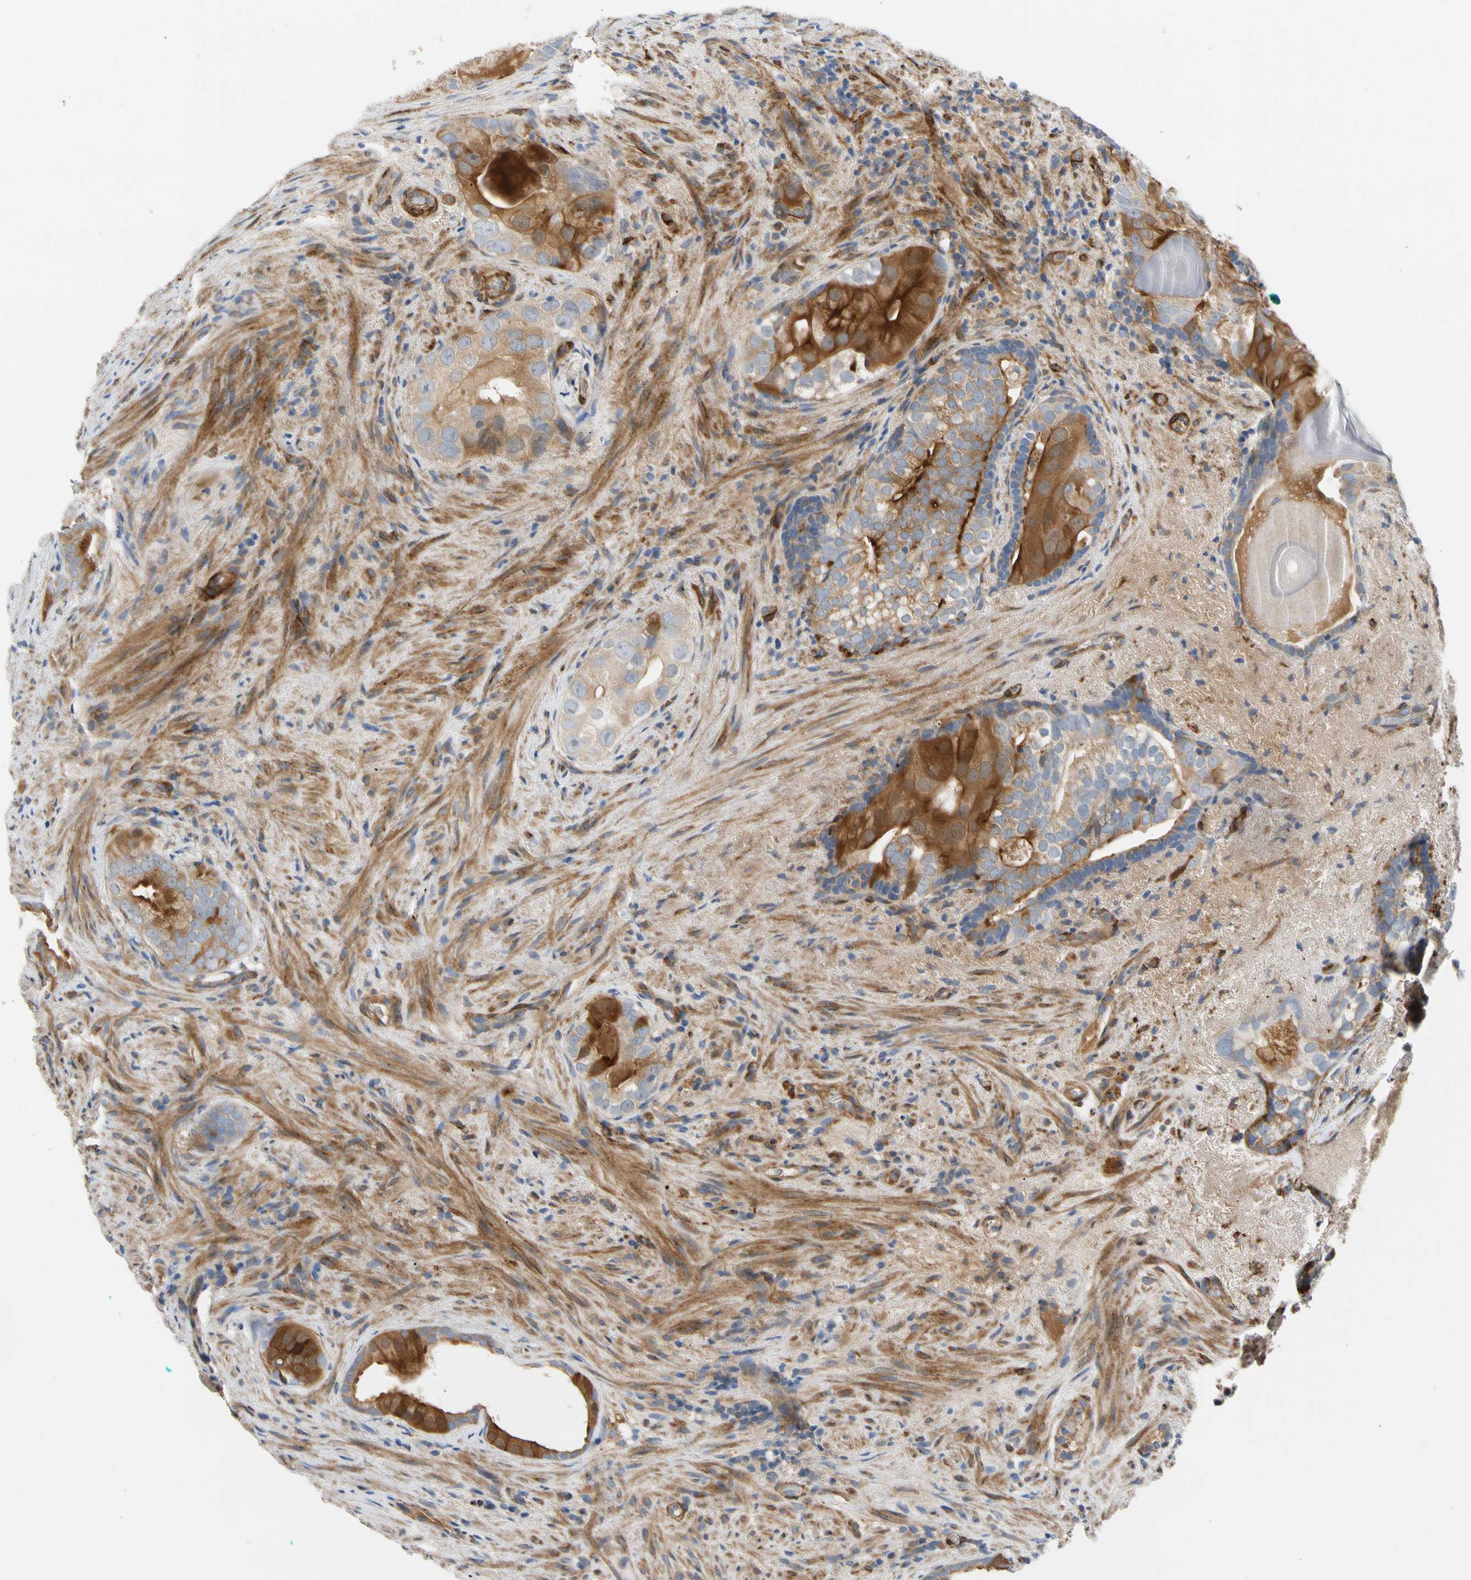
{"staining": {"intensity": "moderate", "quantity": "25%-75%", "location": "cytoplasmic/membranous"}, "tissue": "prostate cancer", "cell_type": "Tumor cells", "image_type": "cancer", "snomed": [{"axis": "morphology", "description": "Adenocarcinoma, High grade"}, {"axis": "topography", "description": "Prostate"}], "caption": "This is an image of IHC staining of prostate cancer (adenocarcinoma (high-grade)), which shows moderate staining in the cytoplasmic/membranous of tumor cells.", "gene": "ENTREP3", "patient": {"sex": "male", "age": 66}}